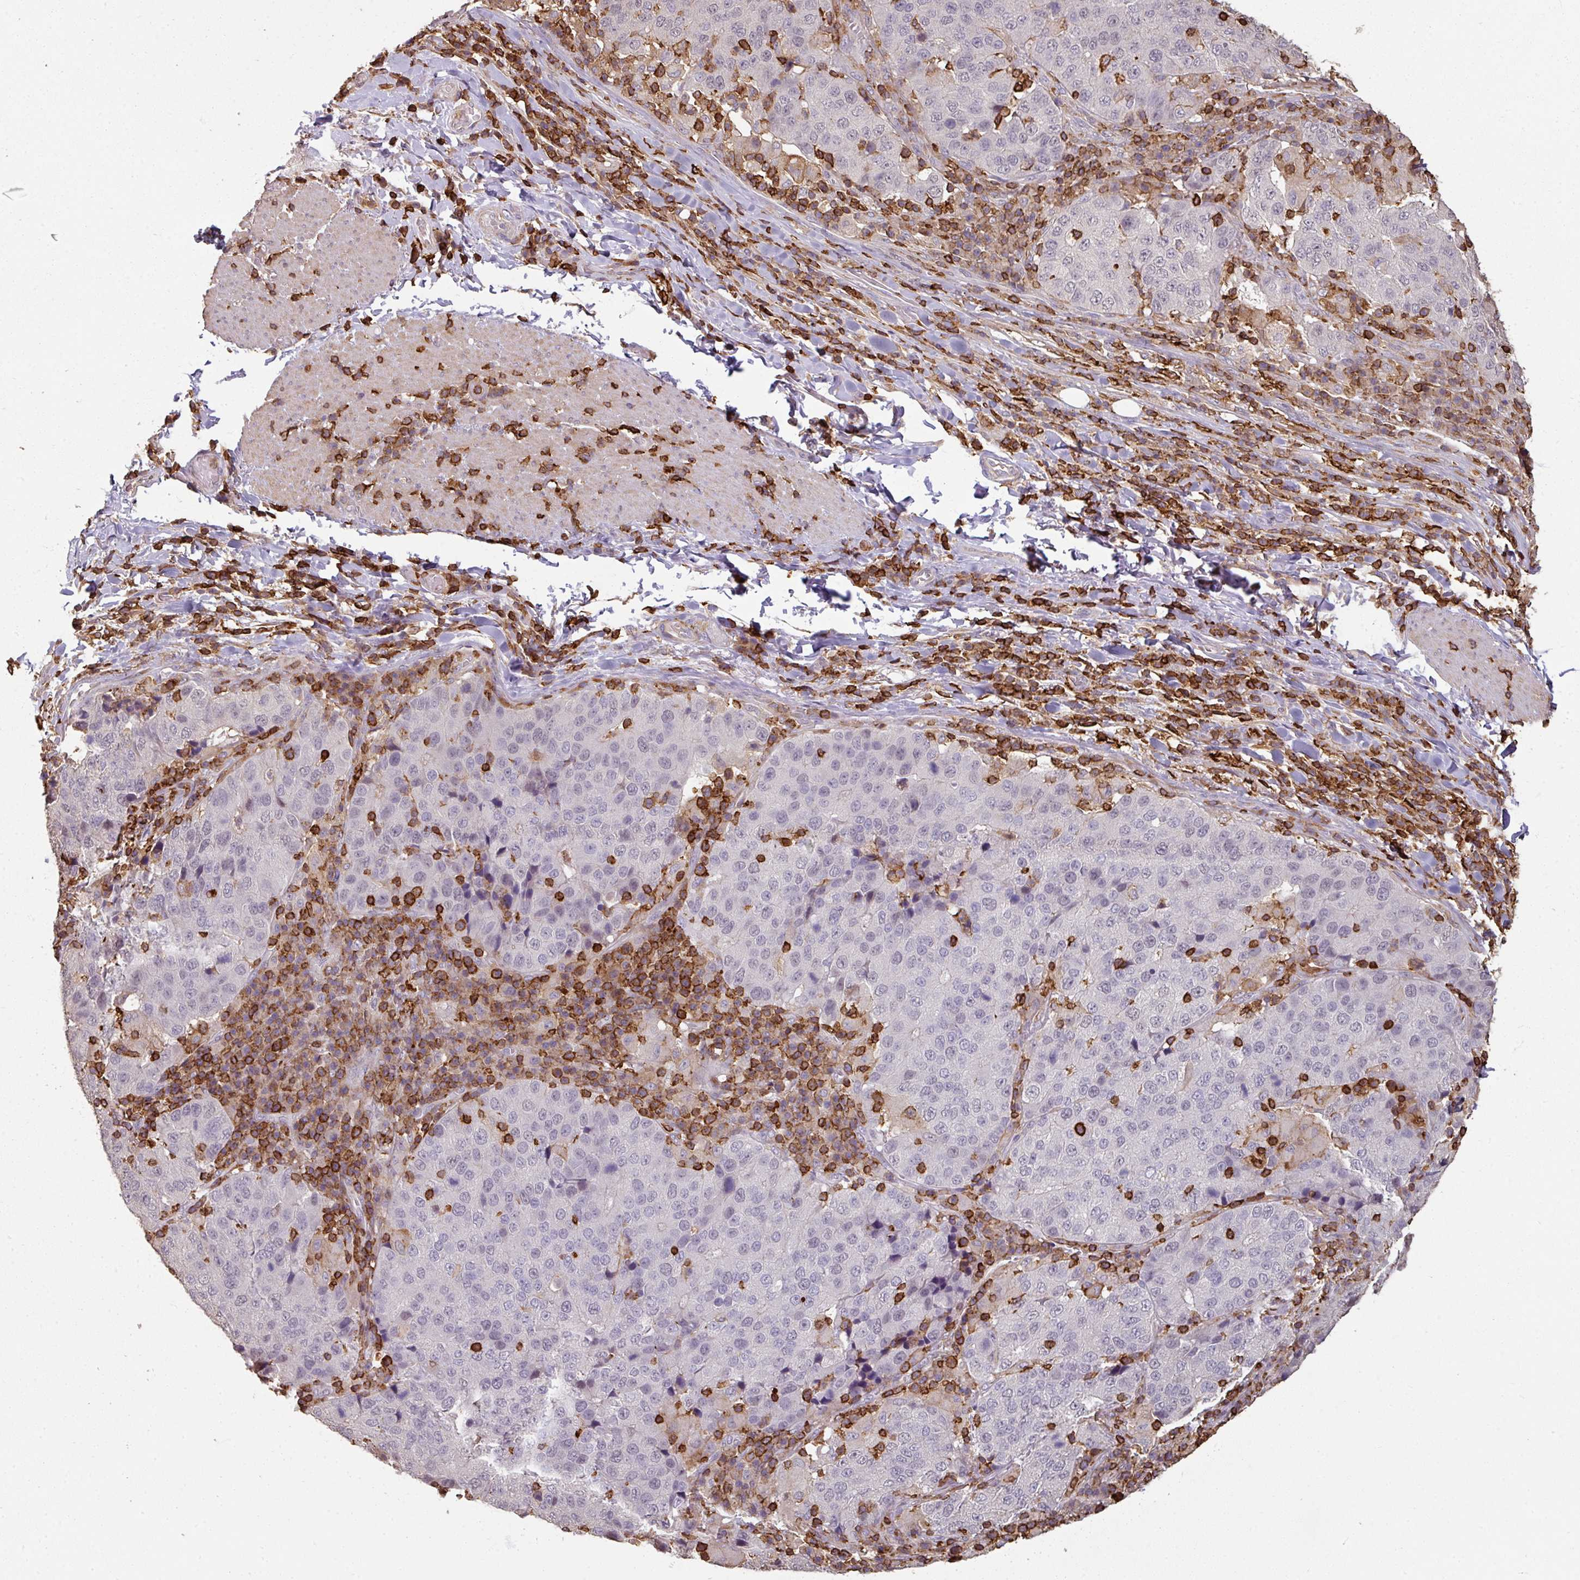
{"staining": {"intensity": "negative", "quantity": "none", "location": "none"}, "tissue": "stomach cancer", "cell_type": "Tumor cells", "image_type": "cancer", "snomed": [{"axis": "morphology", "description": "Adenocarcinoma, NOS"}, {"axis": "topography", "description": "Stomach"}], "caption": "High magnification brightfield microscopy of stomach cancer (adenocarcinoma) stained with DAB (brown) and counterstained with hematoxylin (blue): tumor cells show no significant staining.", "gene": "OLFML2B", "patient": {"sex": "male", "age": 71}}